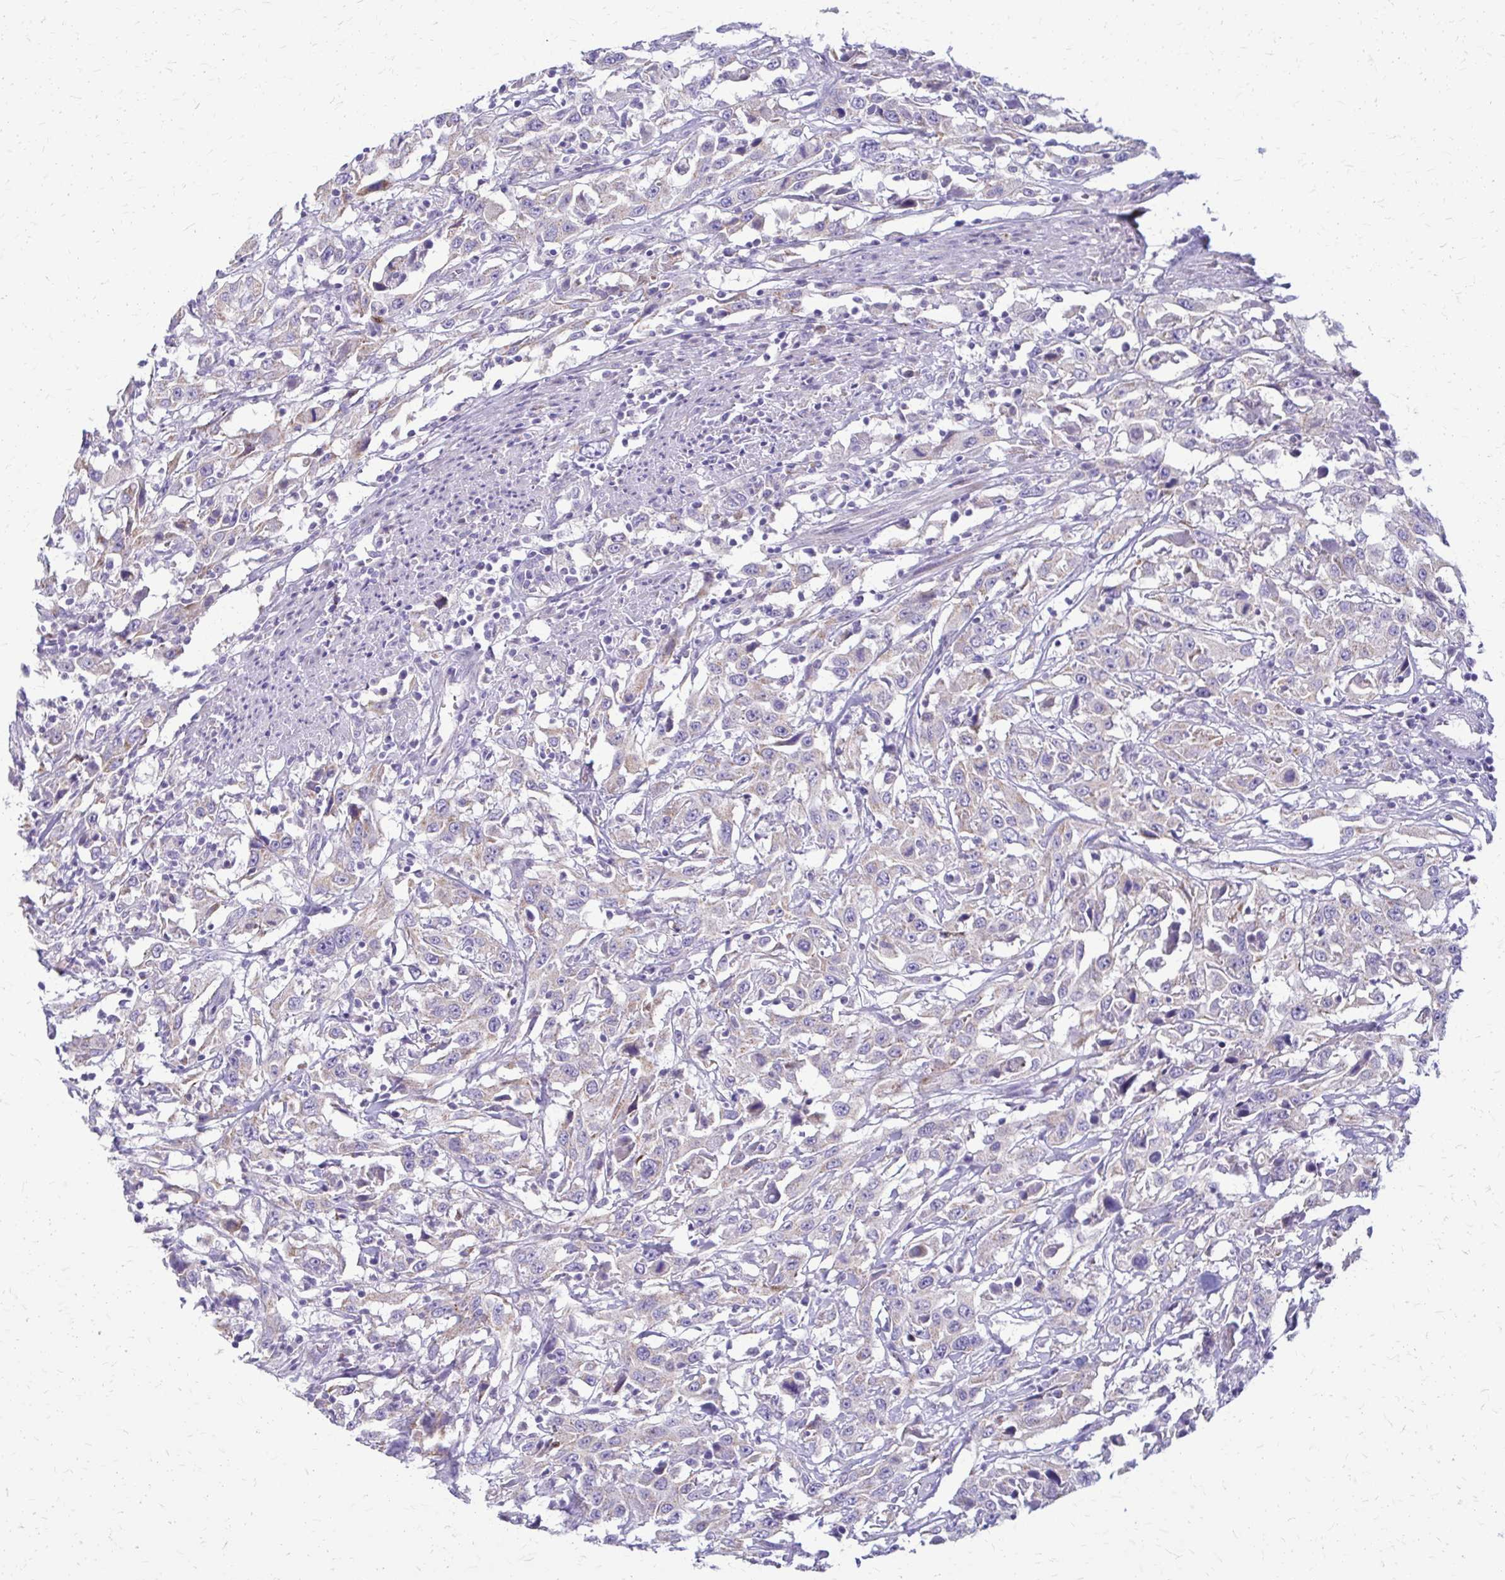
{"staining": {"intensity": "negative", "quantity": "none", "location": "none"}, "tissue": "urothelial cancer", "cell_type": "Tumor cells", "image_type": "cancer", "snomed": [{"axis": "morphology", "description": "Urothelial carcinoma, High grade"}, {"axis": "topography", "description": "Urinary bladder"}], "caption": "A high-resolution micrograph shows immunohistochemistry staining of high-grade urothelial carcinoma, which reveals no significant staining in tumor cells.", "gene": "SAMD13", "patient": {"sex": "male", "age": 61}}